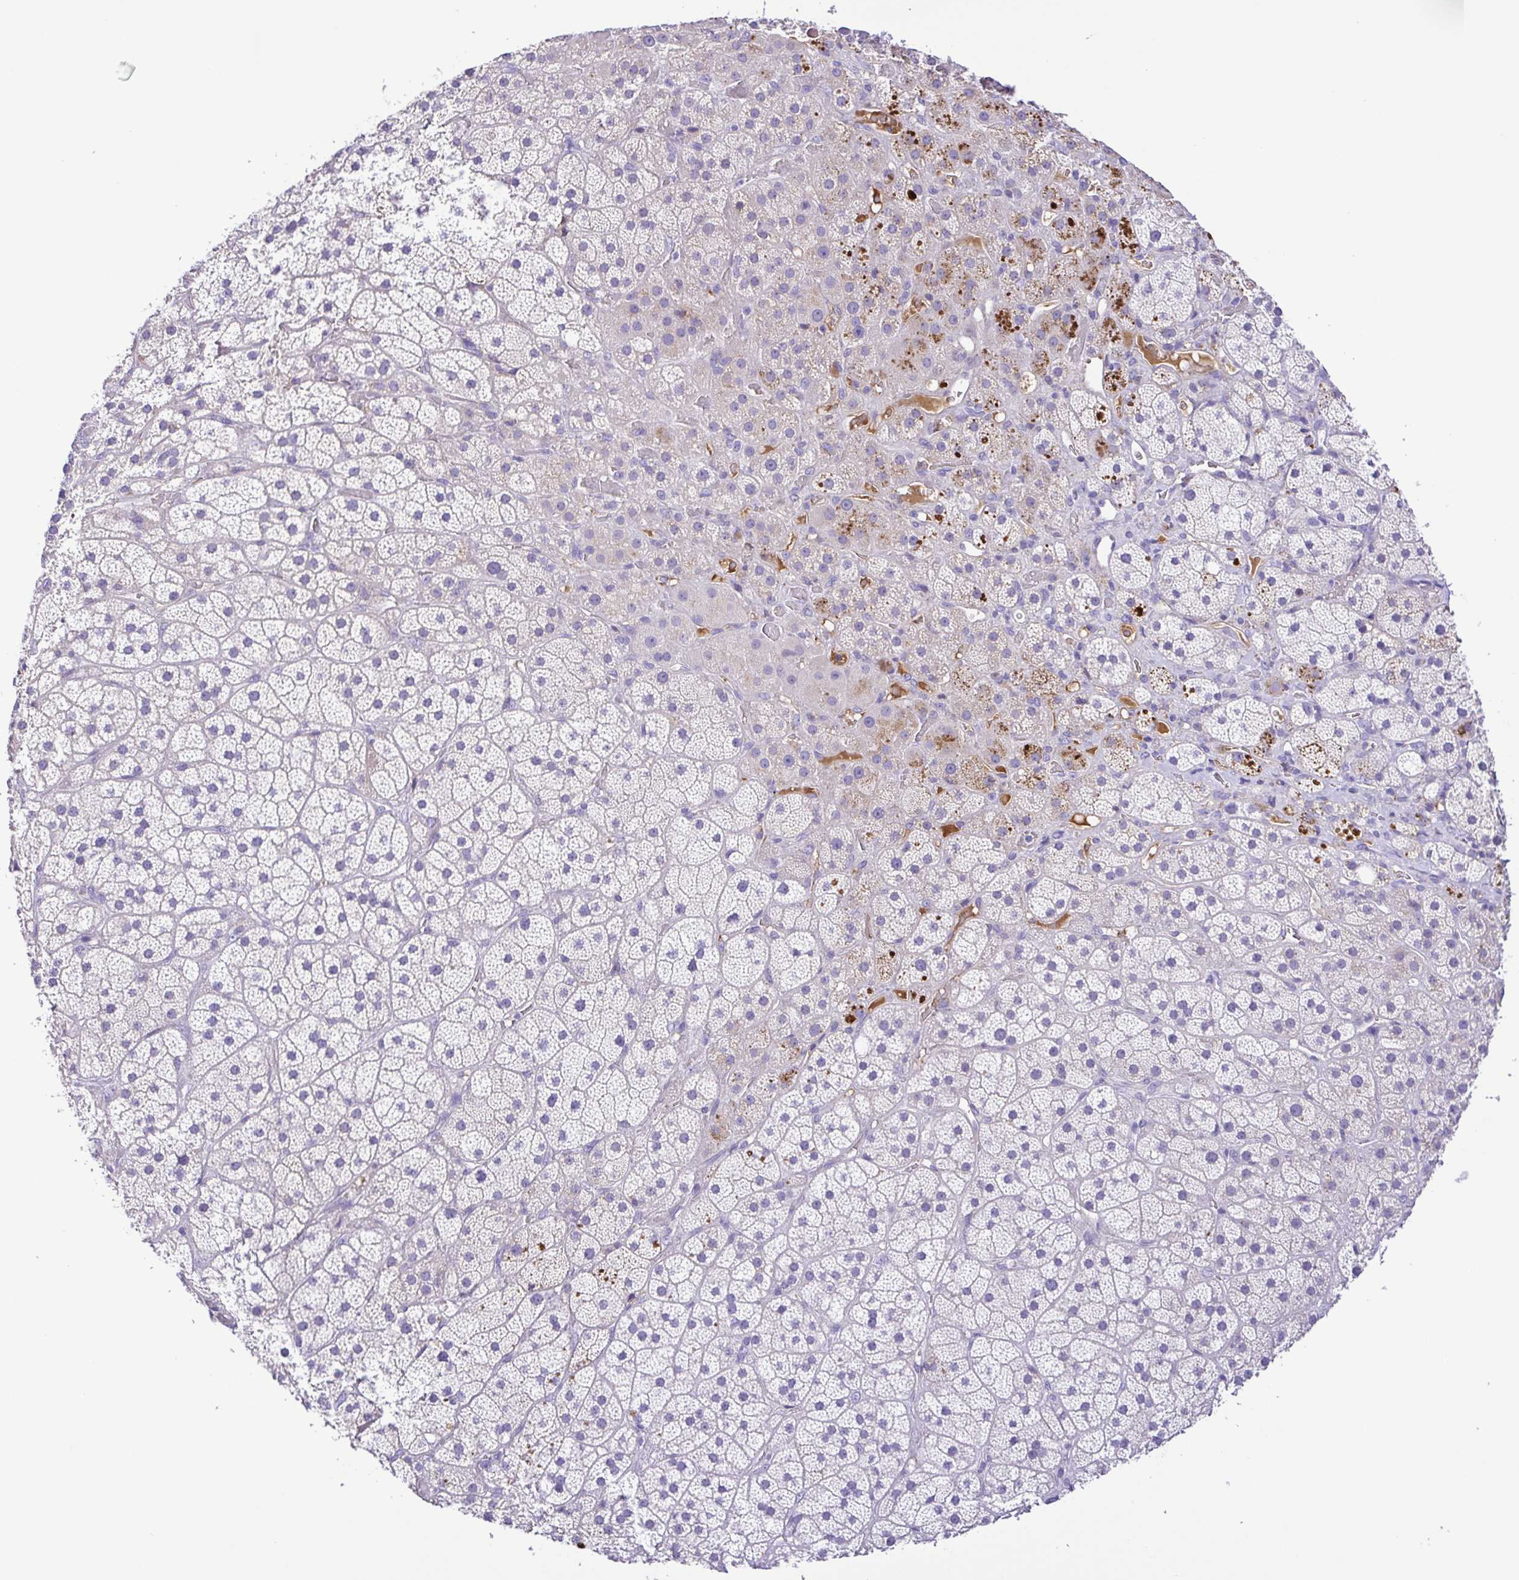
{"staining": {"intensity": "negative", "quantity": "none", "location": "none"}, "tissue": "adrenal gland", "cell_type": "Glandular cells", "image_type": "normal", "snomed": [{"axis": "morphology", "description": "Normal tissue, NOS"}, {"axis": "topography", "description": "Adrenal gland"}], "caption": "Human adrenal gland stained for a protein using IHC displays no staining in glandular cells.", "gene": "IGFL1", "patient": {"sex": "male", "age": 57}}